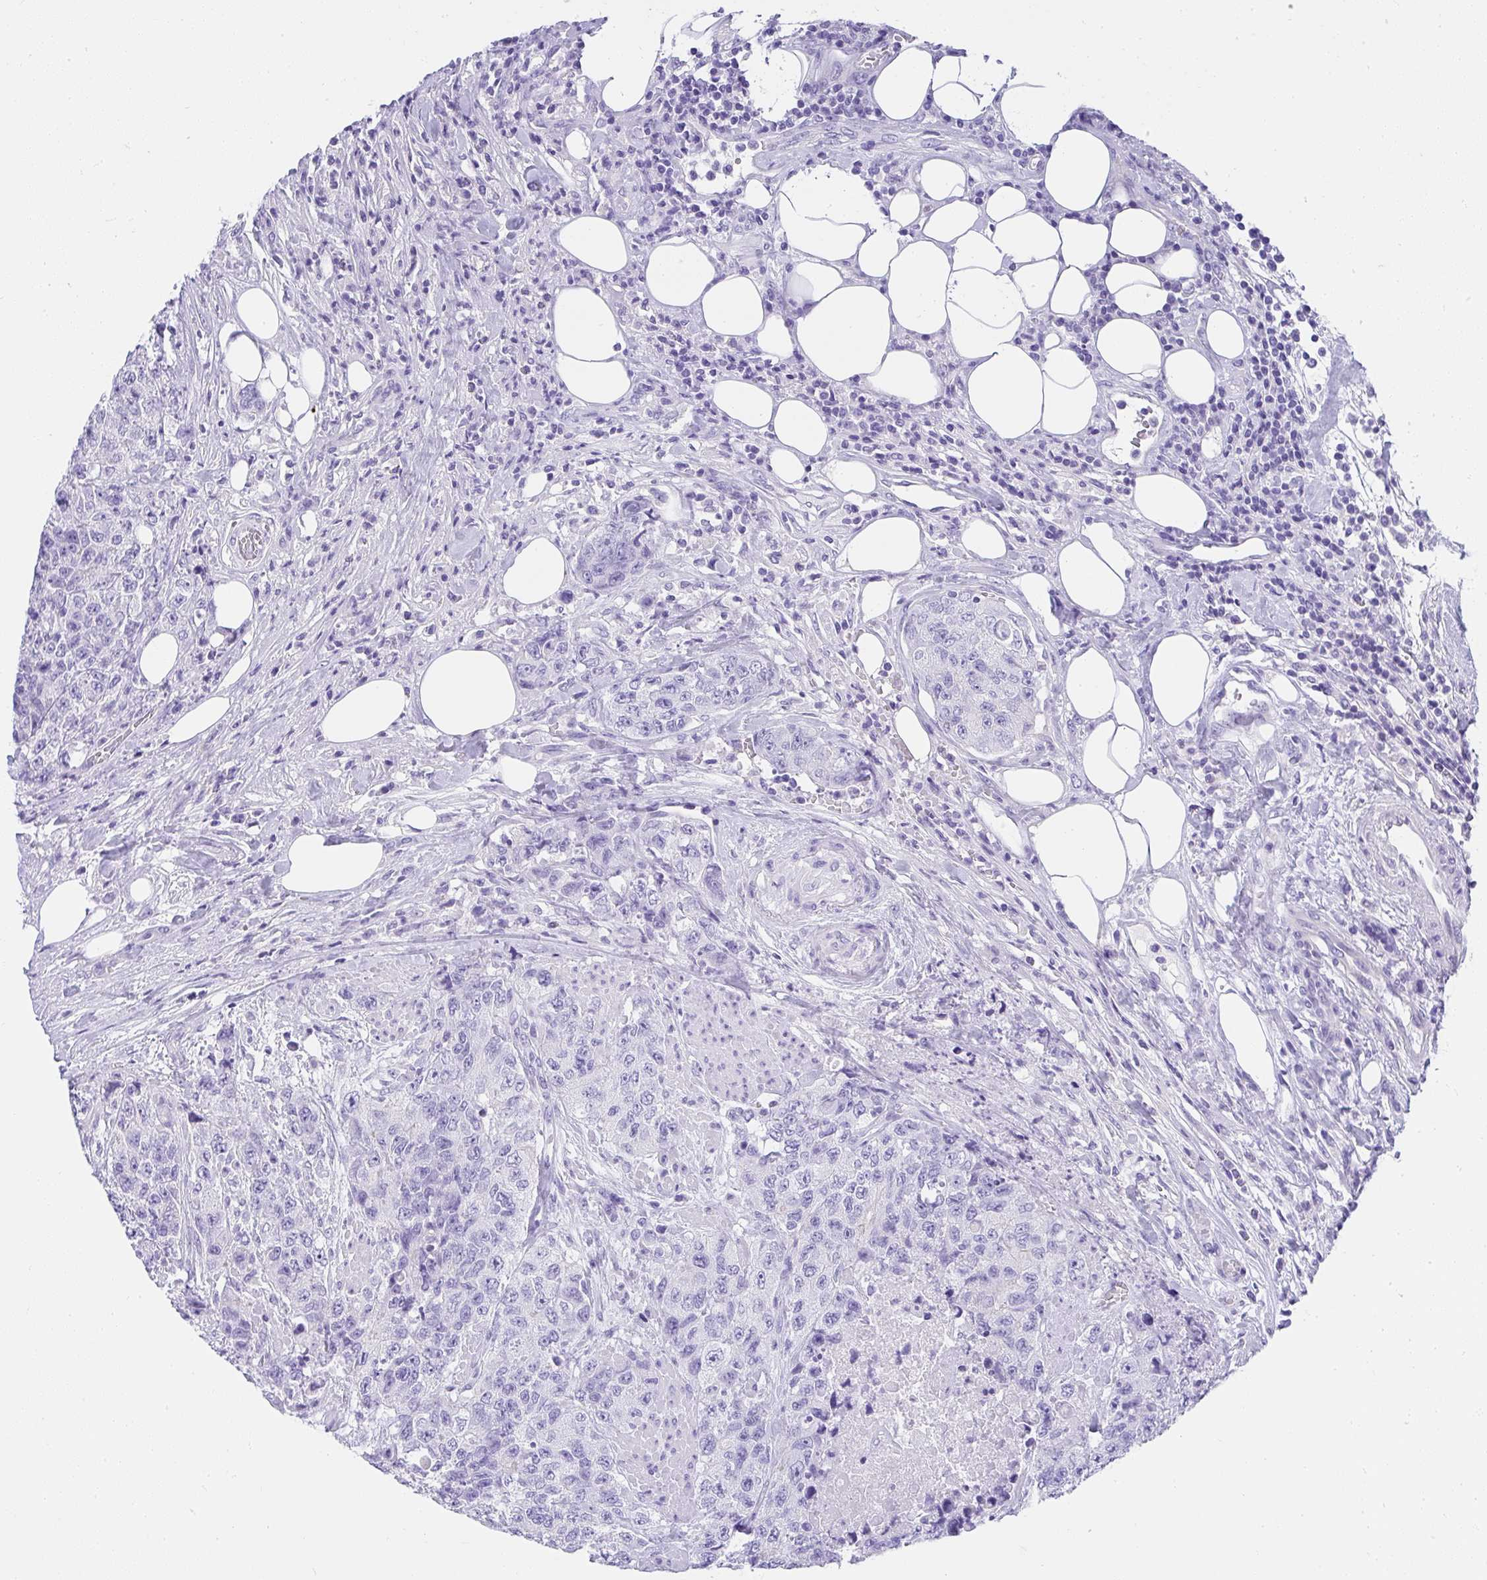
{"staining": {"intensity": "negative", "quantity": "none", "location": "none"}, "tissue": "urothelial cancer", "cell_type": "Tumor cells", "image_type": "cancer", "snomed": [{"axis": "morphology", "description": "Urothelial carcinoma, High grade"}, {"axis": "topography", "description": "Urinary bladder"}], "caption": "IHC image of high-grade urothelial carcinoma stained for a protein (brown), which shows no staining in tumor cells.", "gene": "AVIL", "patient": {"sex": "female", "age": 78}}